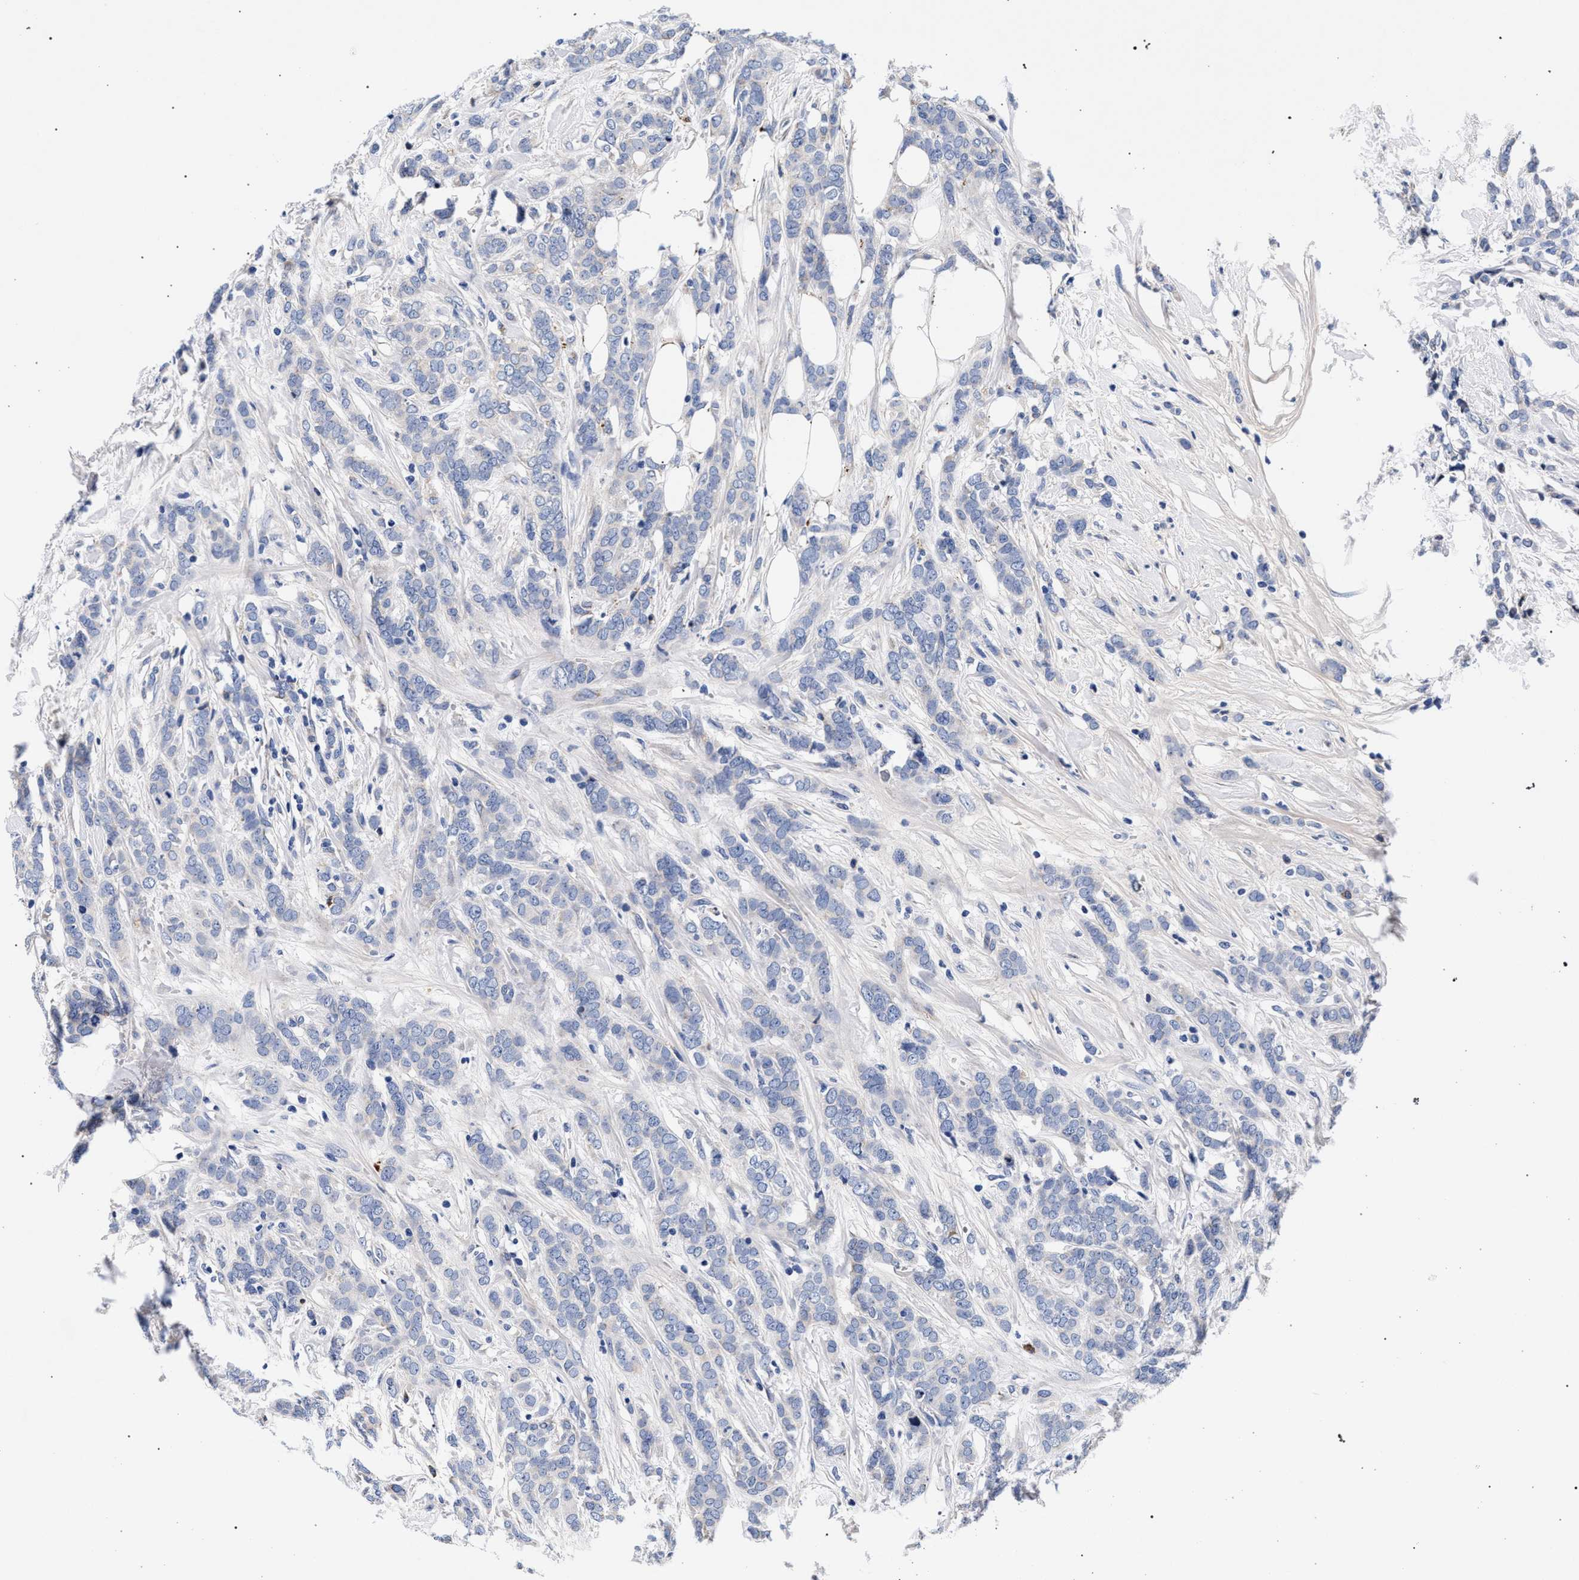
{"staining": {"intensity": "negative", "quantity": "none", "location": "none"}, "tissue": "breast cancer", "cell_type": "Tumor cells", "image_type": "cancer", "snomed": [{"axis": "morphology", "description": "Lobular carcinoma"}, {"axis": "topography", "description": "Skin"}, {"axis": "topography", "description": "Breast"}], "caption": "Immunohistochemistry image of neoplastic tissue: breast lobular carcinoma stained with DAB (3,3'-diaminobenzidine) exhibits no significant protein staining in tumor cells.", "gene": "ACOX1", "patient": {"sex": "female", "age": 46}}